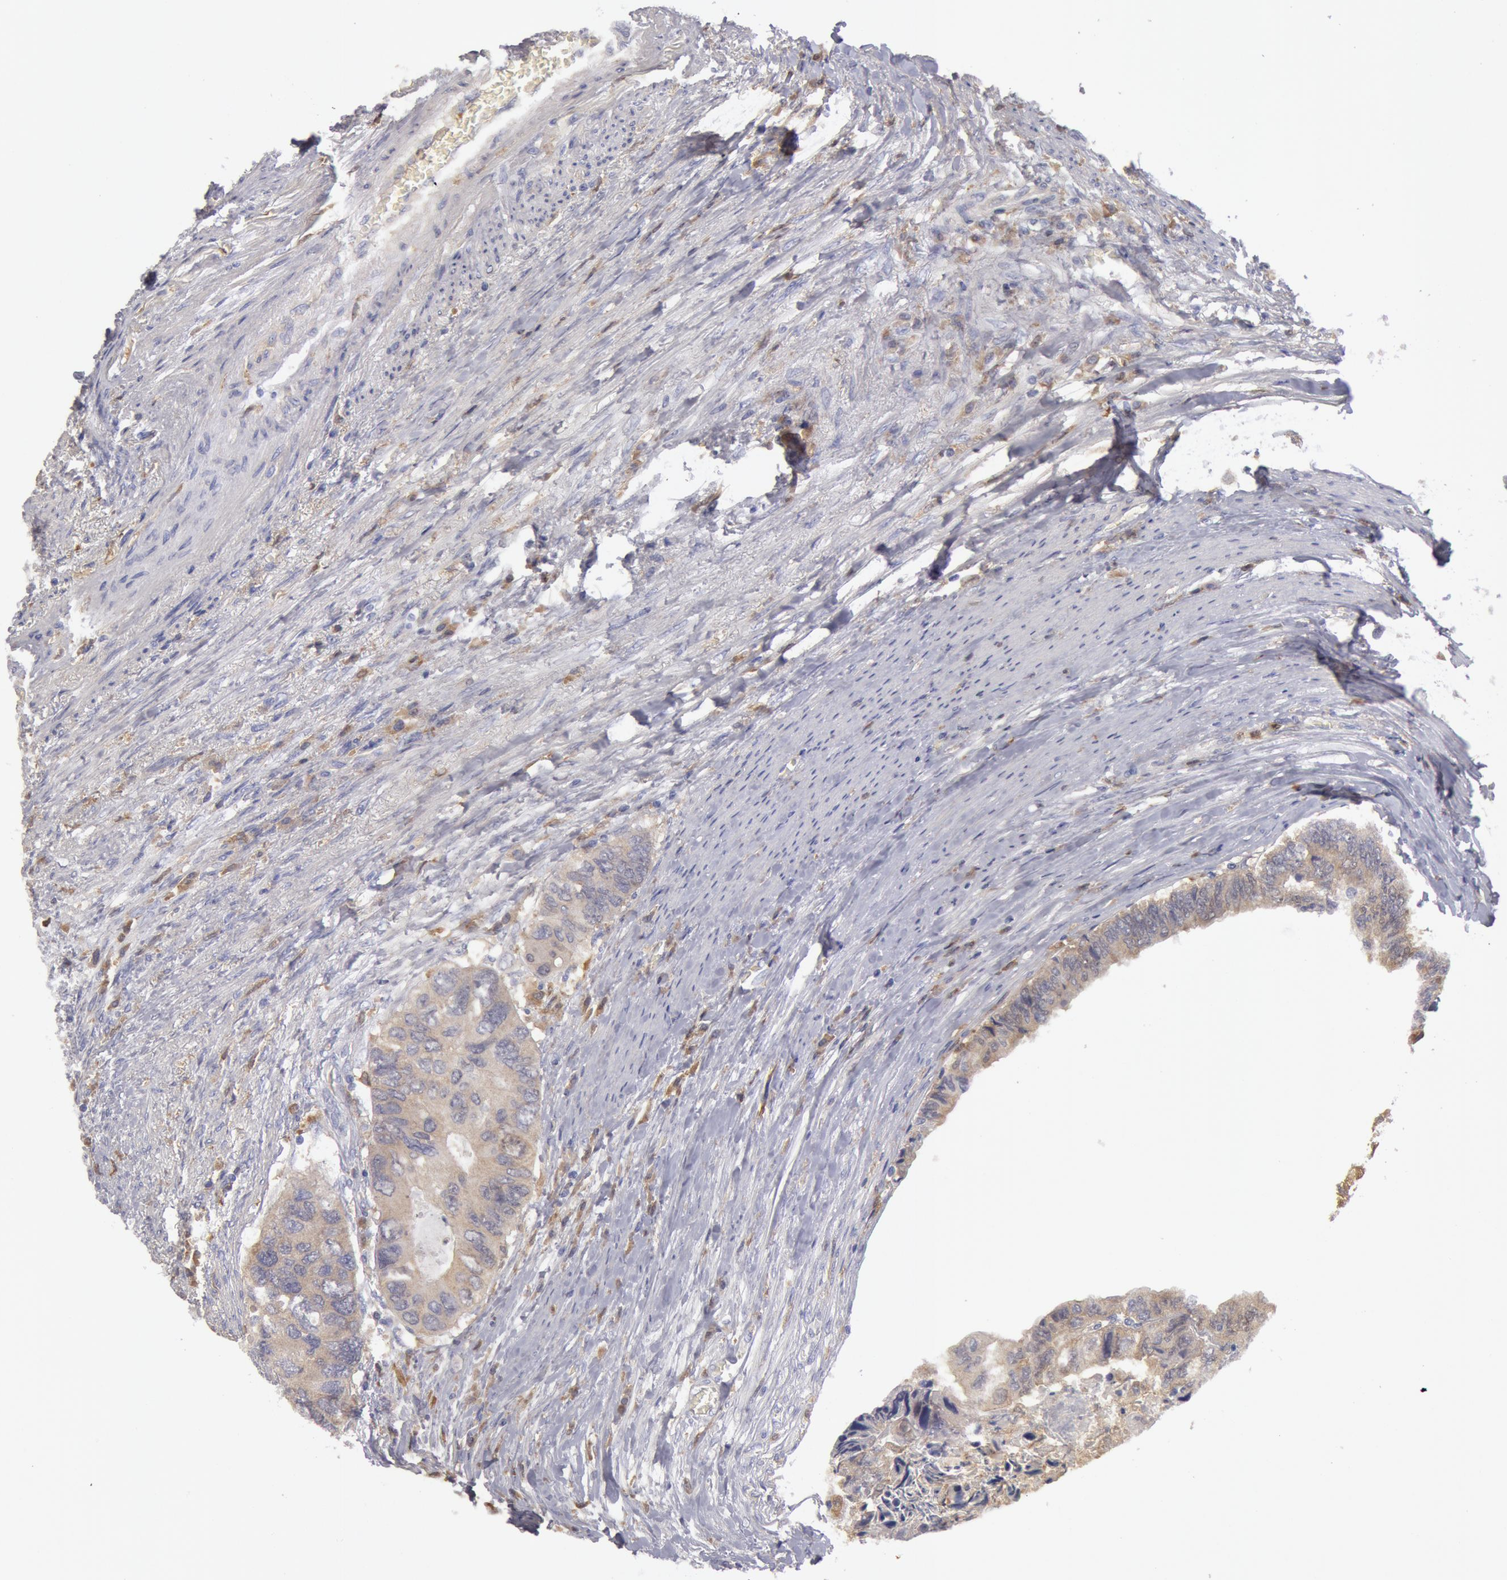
{"staining": {"intensity": "weak", "quantity": ">75%", "location": "cytoplasmic/membranous"}, "tissue": "colorectal cancer", "cell_type": "Tumor cells", "image_type": "cancer", "snomed": [{"axis": "morphology", "description": "Adenocarcinoma, NOS"}, {"axis": "topography", "description": "Rectum"}], "caption": "Tumor cells display low levels of weak cytoplasmic/membranous staining in approximately >75% of cells in colorectal cancer.", "gene": "SYK", "patient": {"sex": "female", "age": 82}}